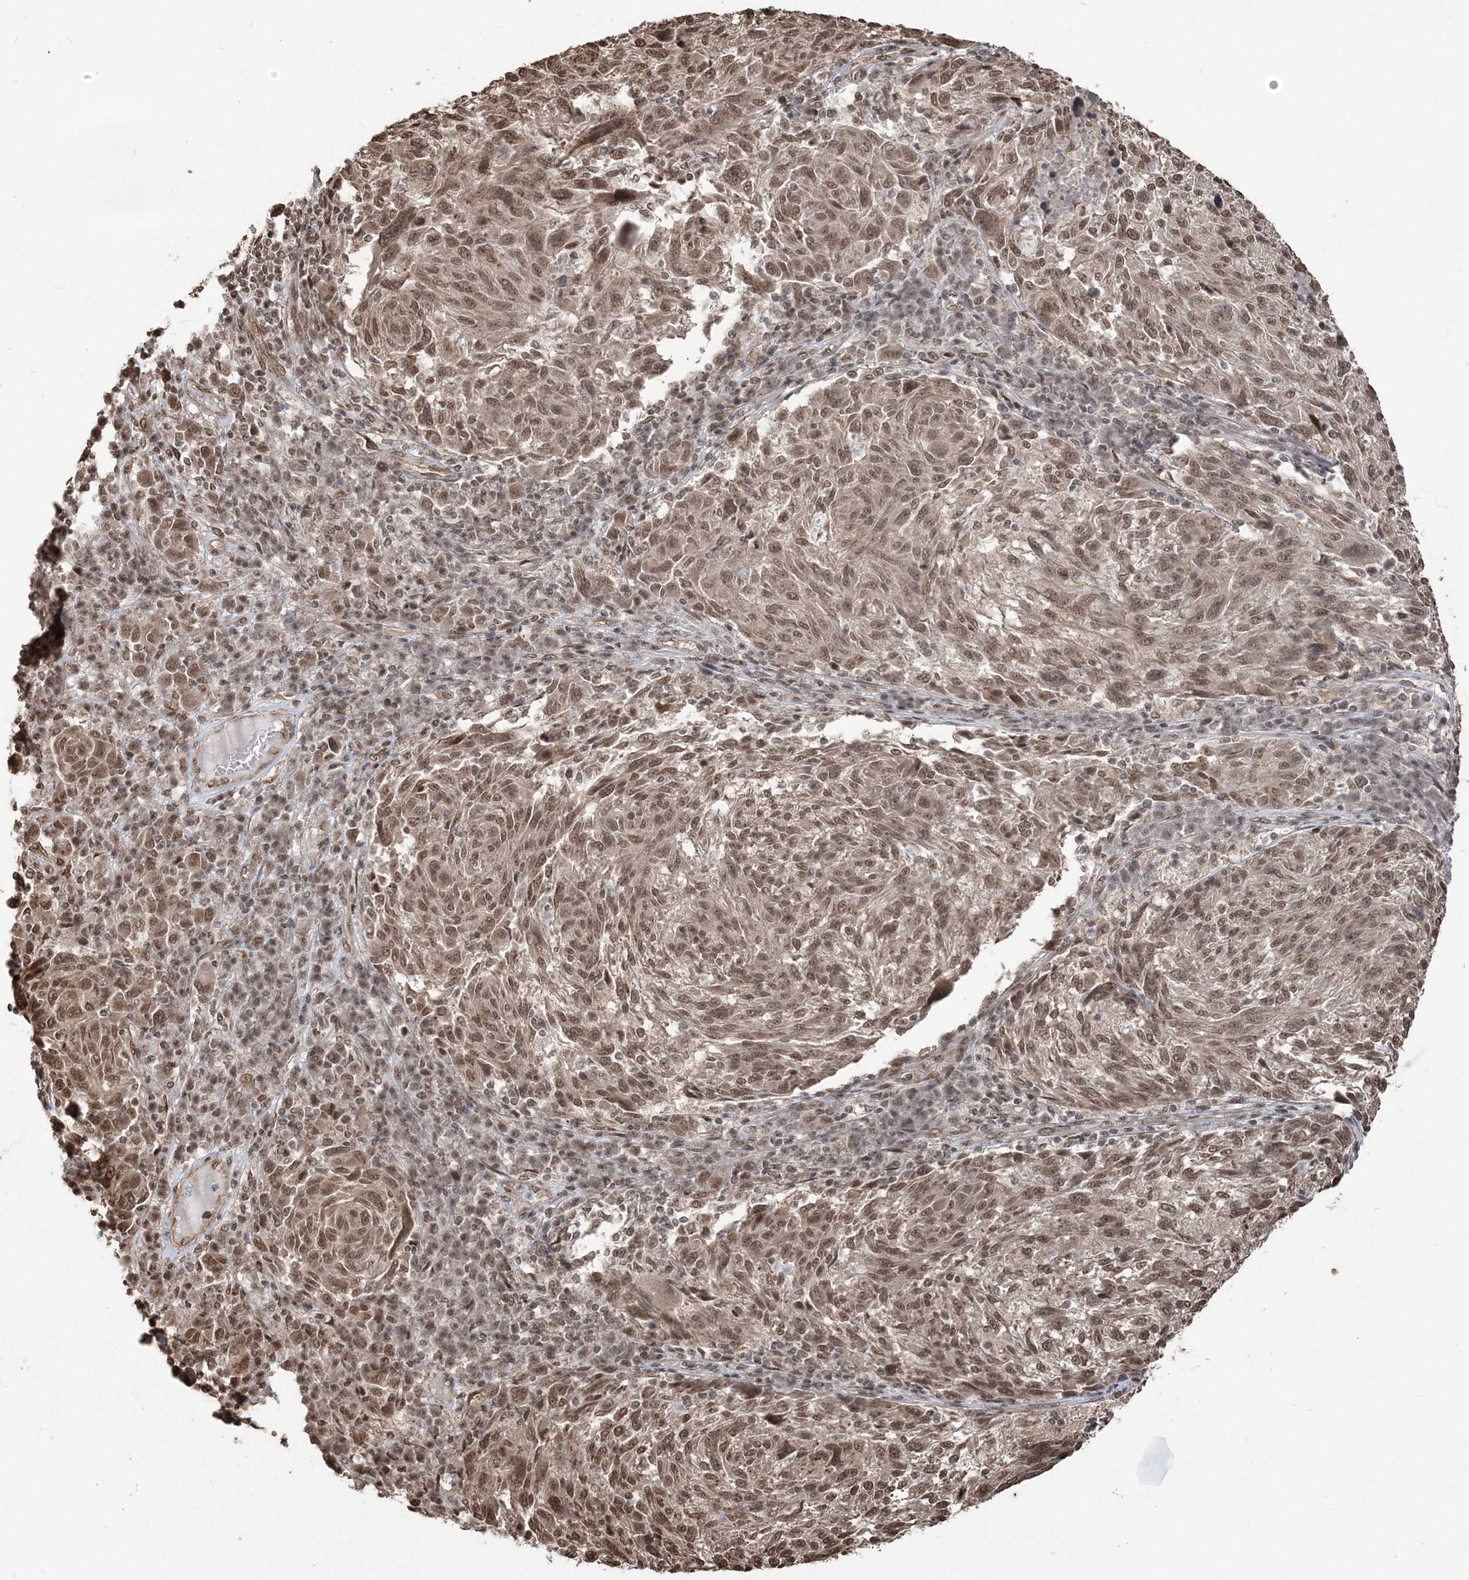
{"staining": {"intensity": "moderate", "quantity": ">75%", "location": "nuclear"}, "tissue": "melanoma", "cell_type": "Tumor cells", "image_type": "cancer", "snomed": [{"axis": "morphology", "description": "Malignant melanoma, NOS"}, {"axis": "topography", "description": "Skin"}], "caption": "The image exhibits a brown stain indicating the presence of a protein in the nuclear of tumor cells in malignant melanoma.", "gene": "ZNF839", "patient": {"sex": "male", "age": 53}}